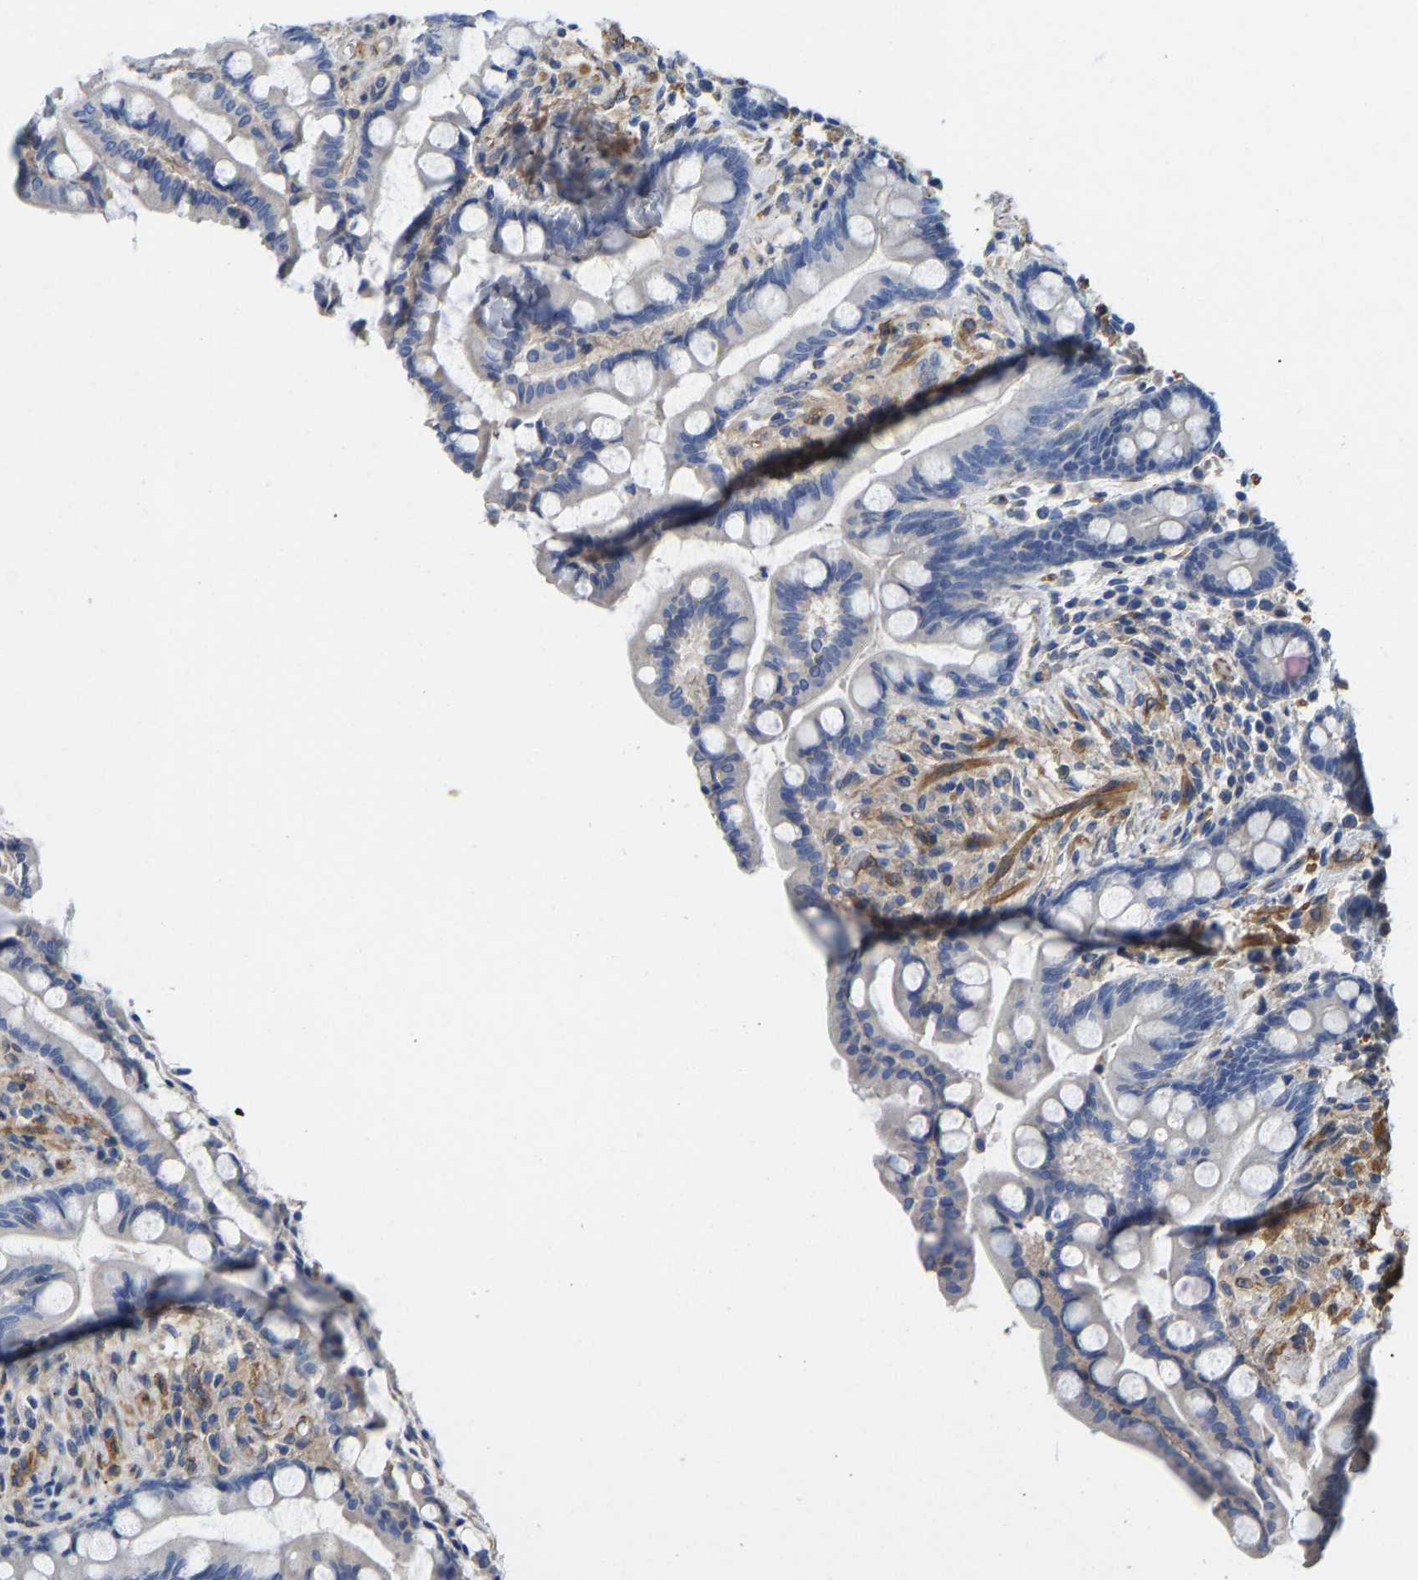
{"staining": {"intensity": "moderate", "quantity": ">75%", "location": "cytoplasmic/membranous"}, "tissue": "colon", "cell_type": "Endothelial cells", "image_type": "normal", "snomed": [{"axis": "morphology", "description": "Normal tissue, NOS"}, {"axis": "topography", "description": "Colon"}], "caption": "High-magnification brightfield microscopy of normal colon stained with DAB (3,3'-diaminobenzidine) (brown) and counterstained with hematoxylin (blue). endothelial cells exhibit moderate cytoplasmic/membranous expression is identified in about>75% of cells.", "gene": "ELMO2", "patient": {"sex": "male", "age": 73}}